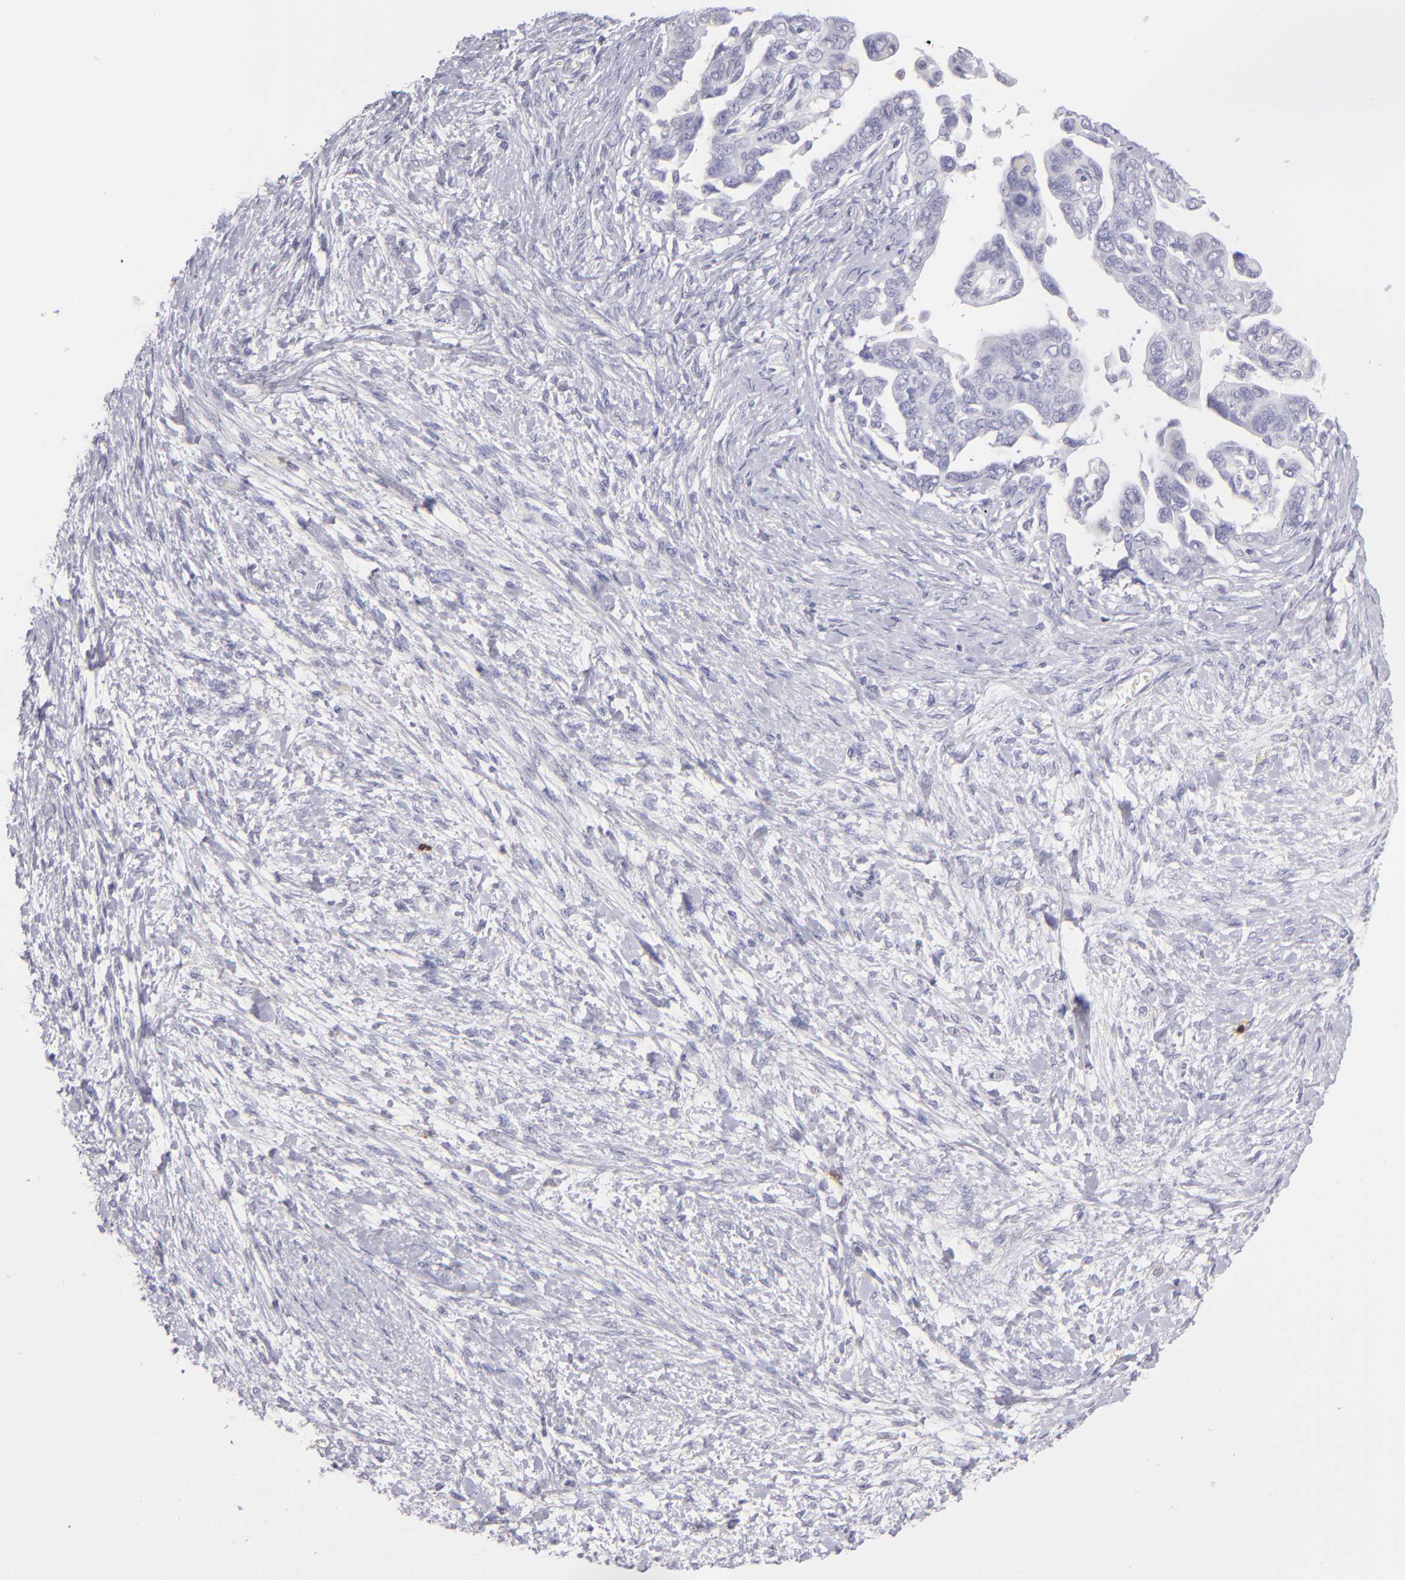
{"staining": {"intensity": "negative", "quantity": "none", "location": "none"}, "tissue": "ovarian cancer", "cell_type": "Tumor cells", "image_type": "cancer", "snomed": [{"axis": "morphology", "description": "Cystadenocarcinoma, serous, NOS"}, {"axis": "topography", "description": "Ovary"}], "caption": "This is an immunohistochemistry (IHC) photomicrograph of ovarian cancer. There is no expression in tumor cells.", "gene": "IL2RA", "patient": {"sex": "female", "age": 69}}